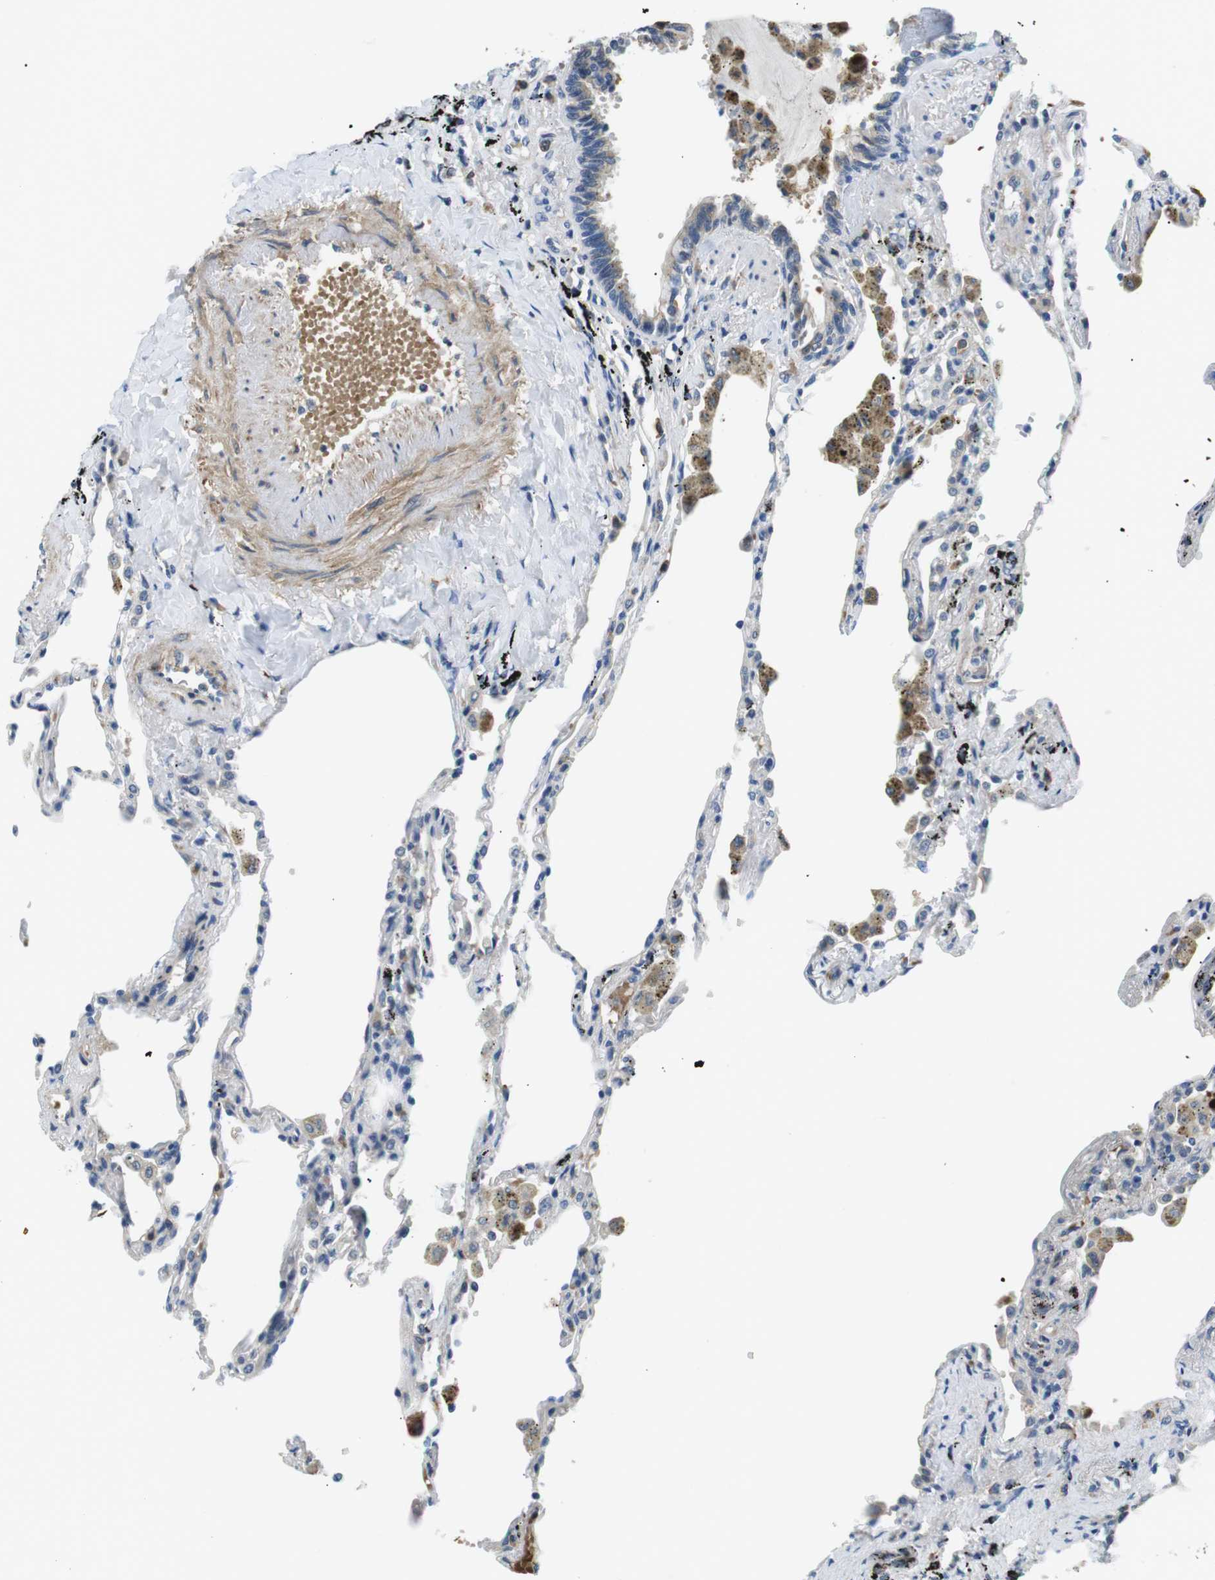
{"staining": {"intensity": "negative", "quantity": "none", "location": "none"}, "tissue": "lung", "cell_type": "Alveolar cells", "image_type": "normal", "snomed": [{"axis": "morphology", "description": "Normal tissue, NOS"}, {"axis": "topography", "description": "Lung"}], "caption": "Immunohistochemical staining of unremarkable human lung demonstrates no significant expression in alveolar cells.", "gene": "WSCD1", "patient": {"sex": "male", "age": 59}}